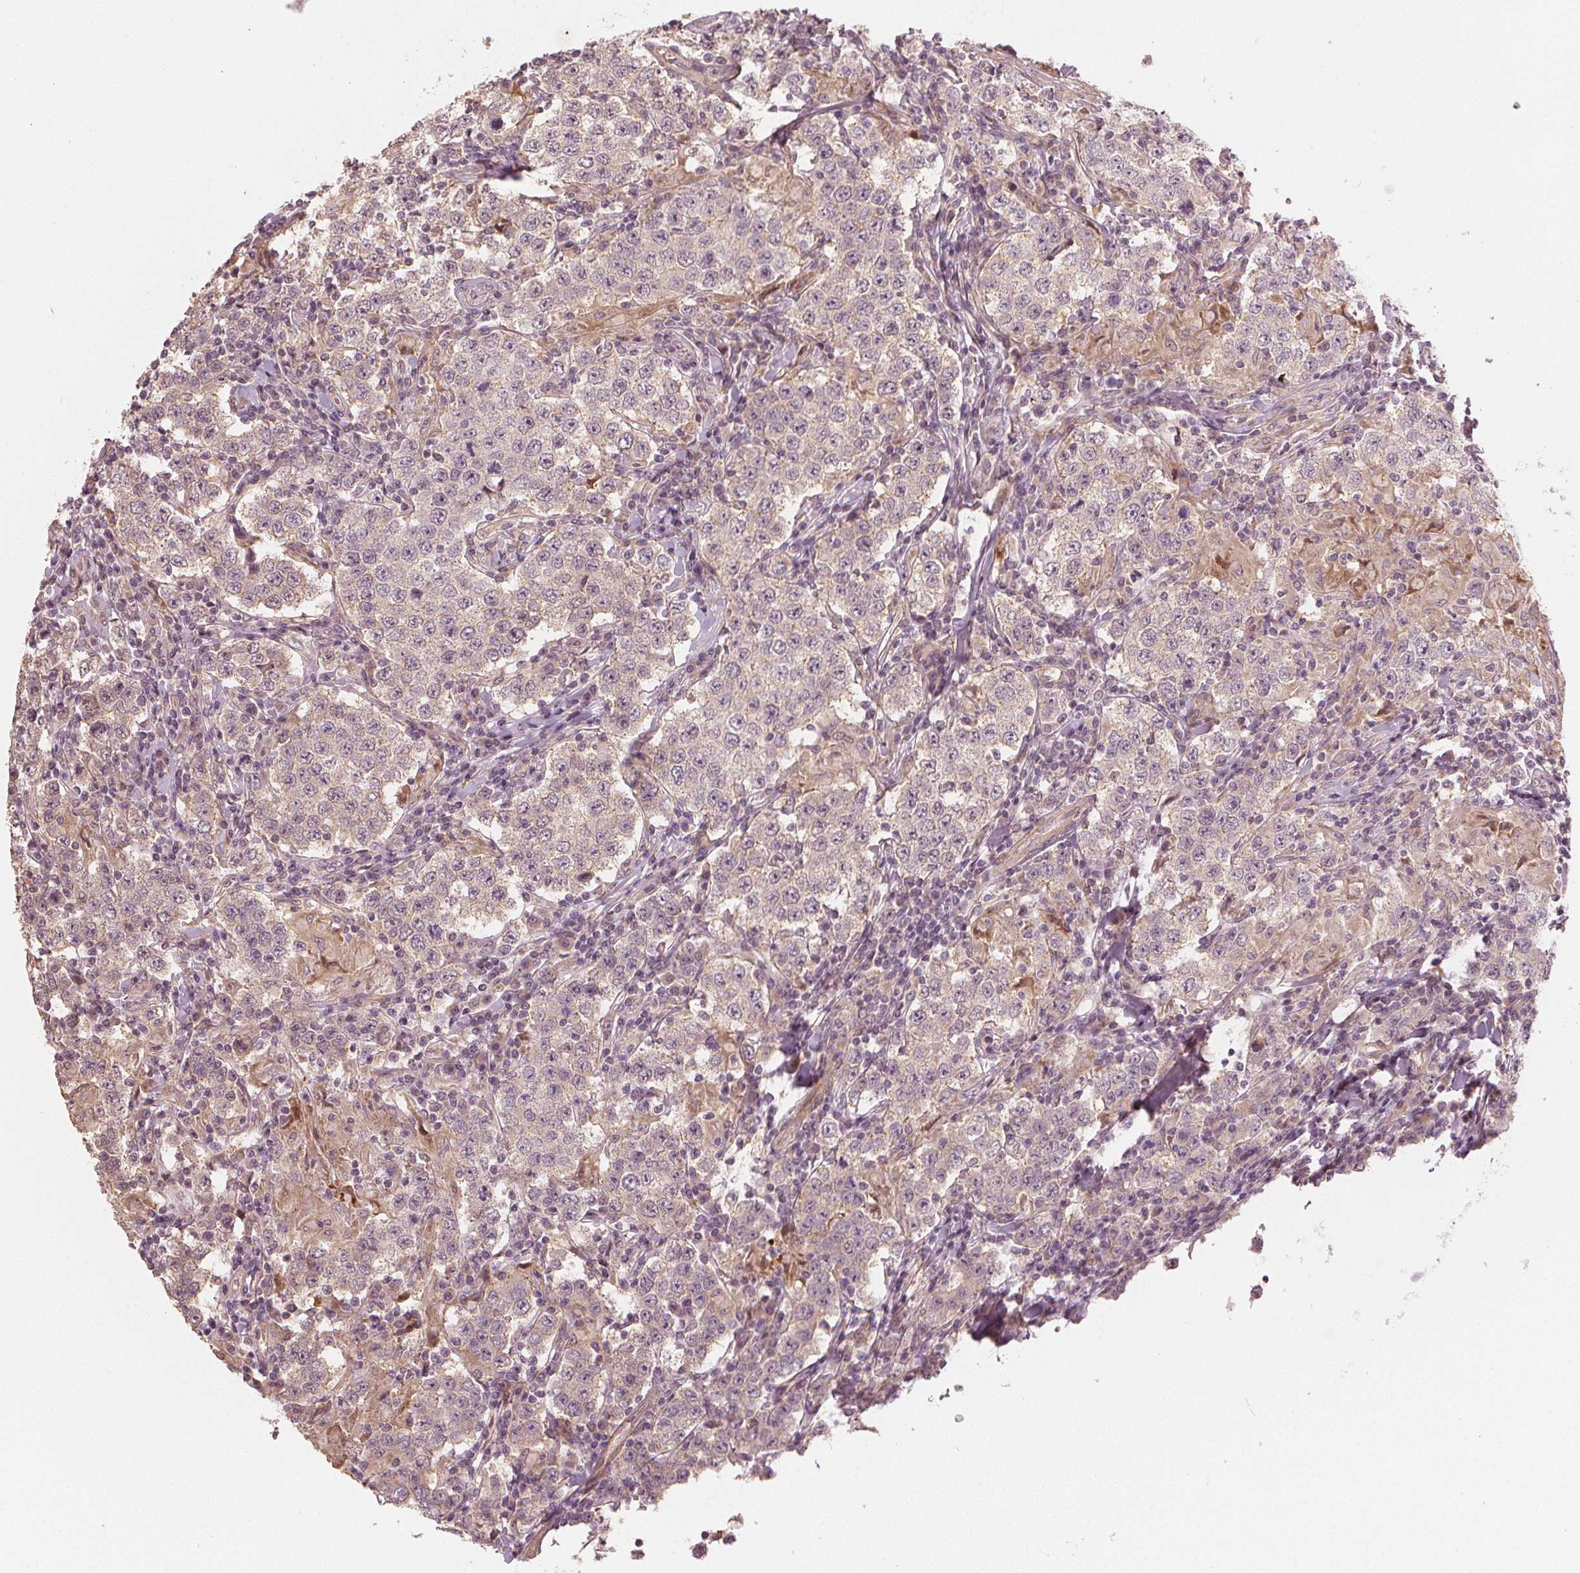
{"staining": {"intensity": "negative", "quantity": "none", "location": "none"}, "tissue": "testis cancer", "cell_type": "Tumor cells", "image_type": "cancer", "snomed": [{"axis": "morphology", "description": "Seminoma, NOS"}, {"axis": "morphology", "description": "Carcinoma, Embryonal, NOS"}, {"axis": "topography", "description": "Testis"}], "caption": "An image of human testis seminoma is negative for staining in tumor cells.", "gene": "CLBA1", "patient": {"sex": "male", "age": 41}}